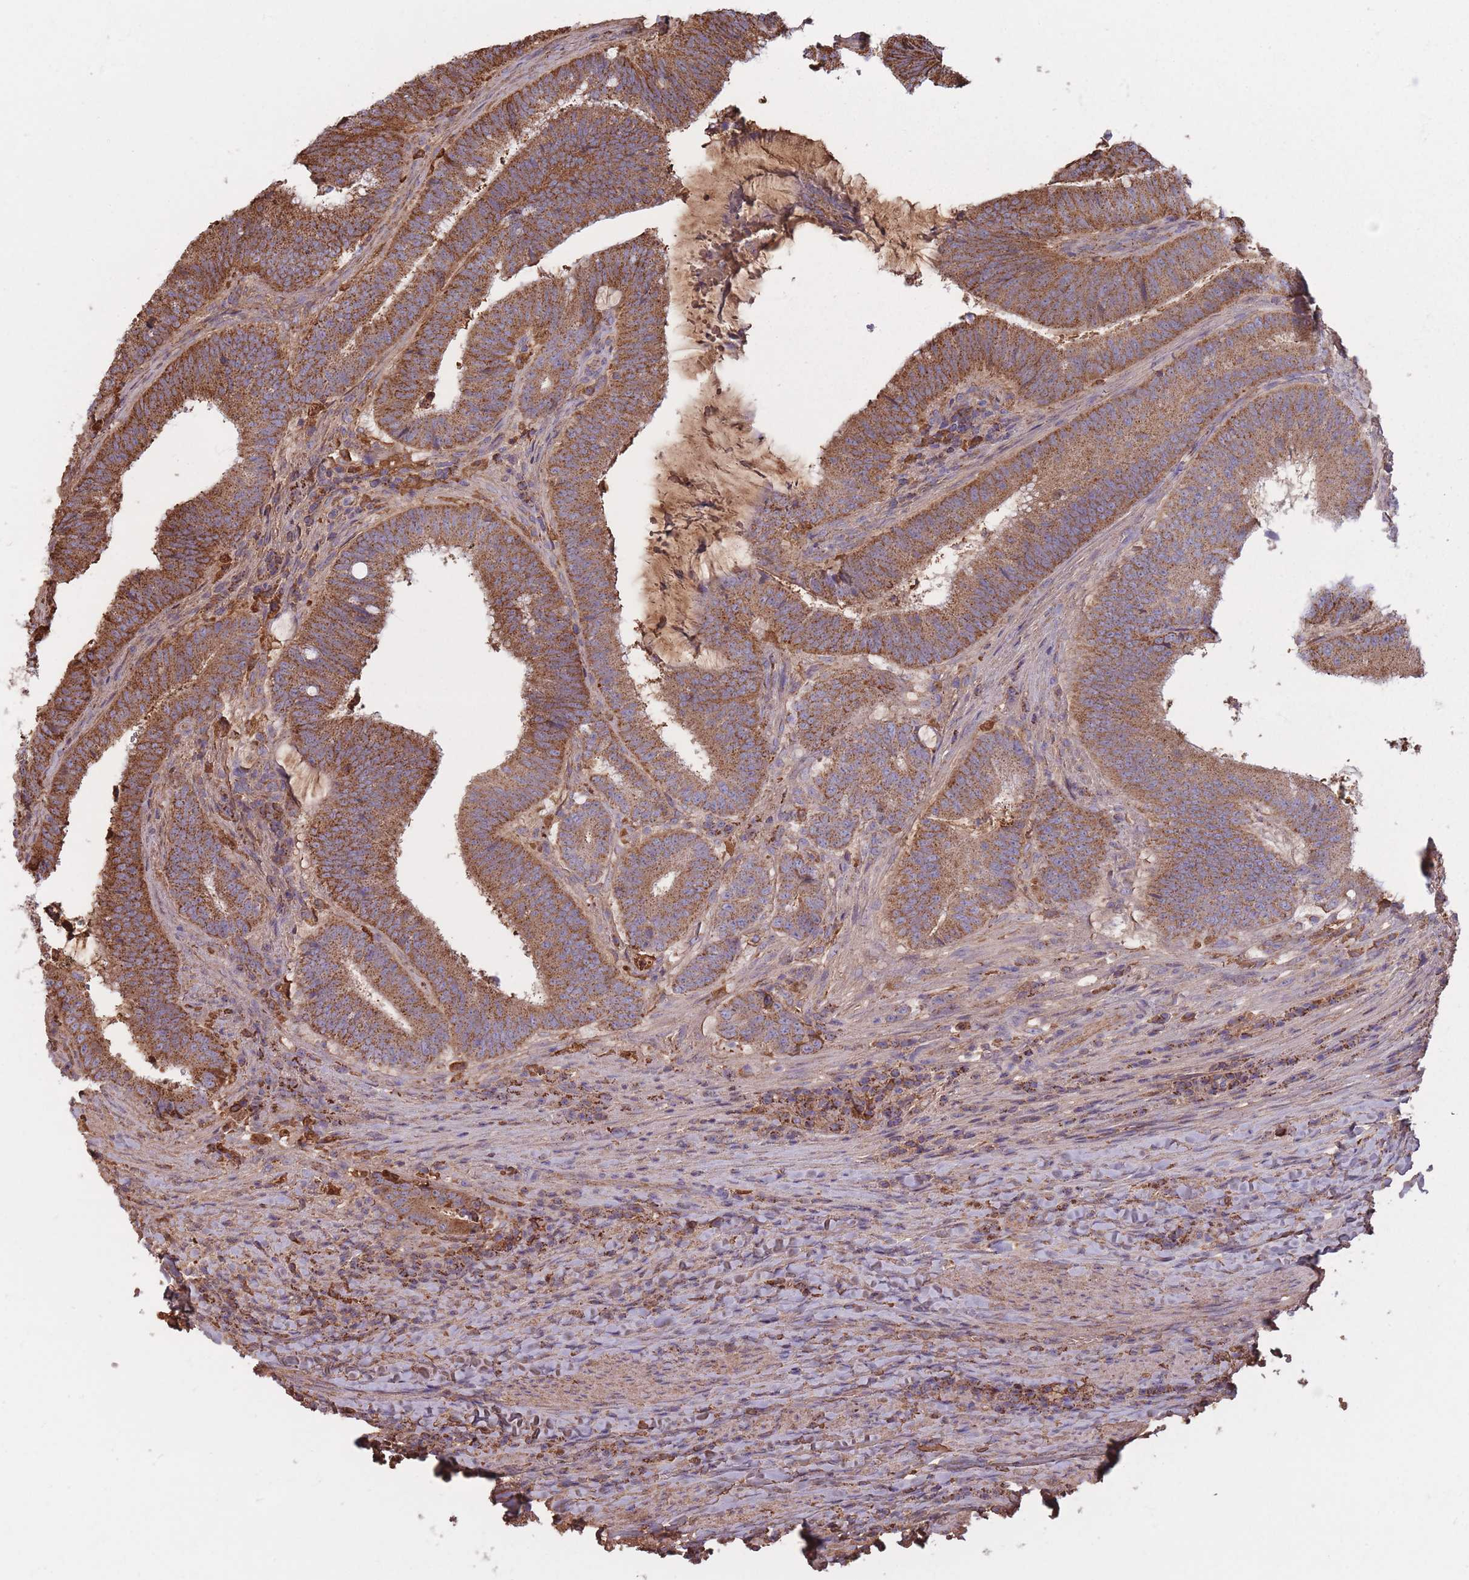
{"staining": {"intensity": "moderate", "quantity": ">75%", "location": "cytoplasmic/membranous"}, "tissue": "colorectal cancer", "cell_type": "Tumor cells", "image_type": "cancer", "snomed": [{"axis": "morphology", "description": "Adenocarcinoma, NOS"}, {"axis": "topography", "description": "Colon"}], "caption": "Colorectal cancer stained for a protein (brown) demonstrates moderate cytoplasmic/membranous positive staining in approximately >75% of tumor cells.", "gene": "KAT2A", "patient": {"sex": "female", "age": 43}}